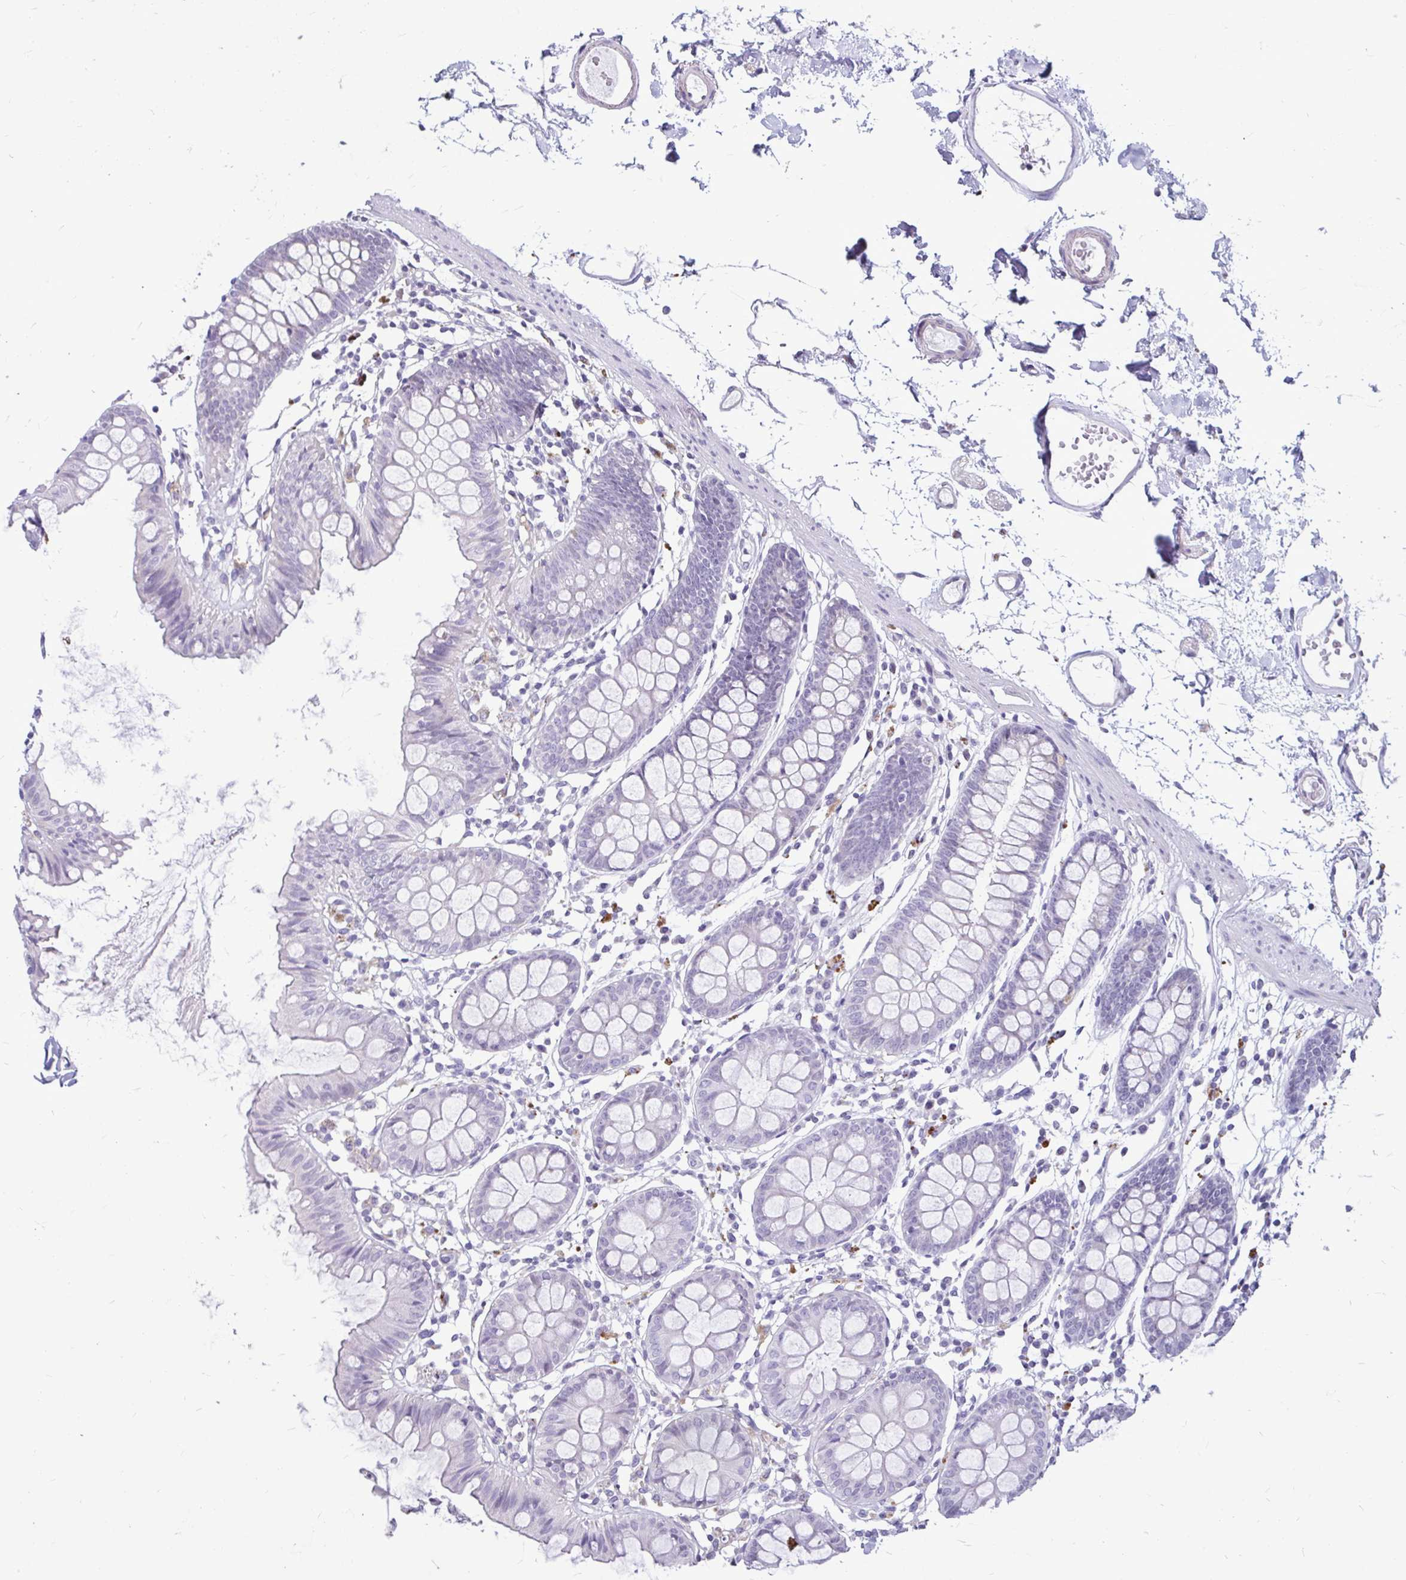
{"staining": {"intensity": "negative", "quantity": "none", "location": "none"}, "tissue": "colon", "cell_type": "Endothelial cells", "image_type": "normal", "snomed": [{"axis": "morphology", "description": "Normal tissue, NOS"}, {"axis": "topography", "description": "Colon"}], "caption": "Immunohistochemistry micrograph of unremarkable colon: human colon stained with DAB (3,3'-diaminobenzidine) reveals no significant protein staining in endothelial cells. The staining is performed using DAB brown chromogen with nuclei counter-stained in using hematoxylin.", "gene": "SERPINI1", "patient": {"sex": "female", "age": 84}}